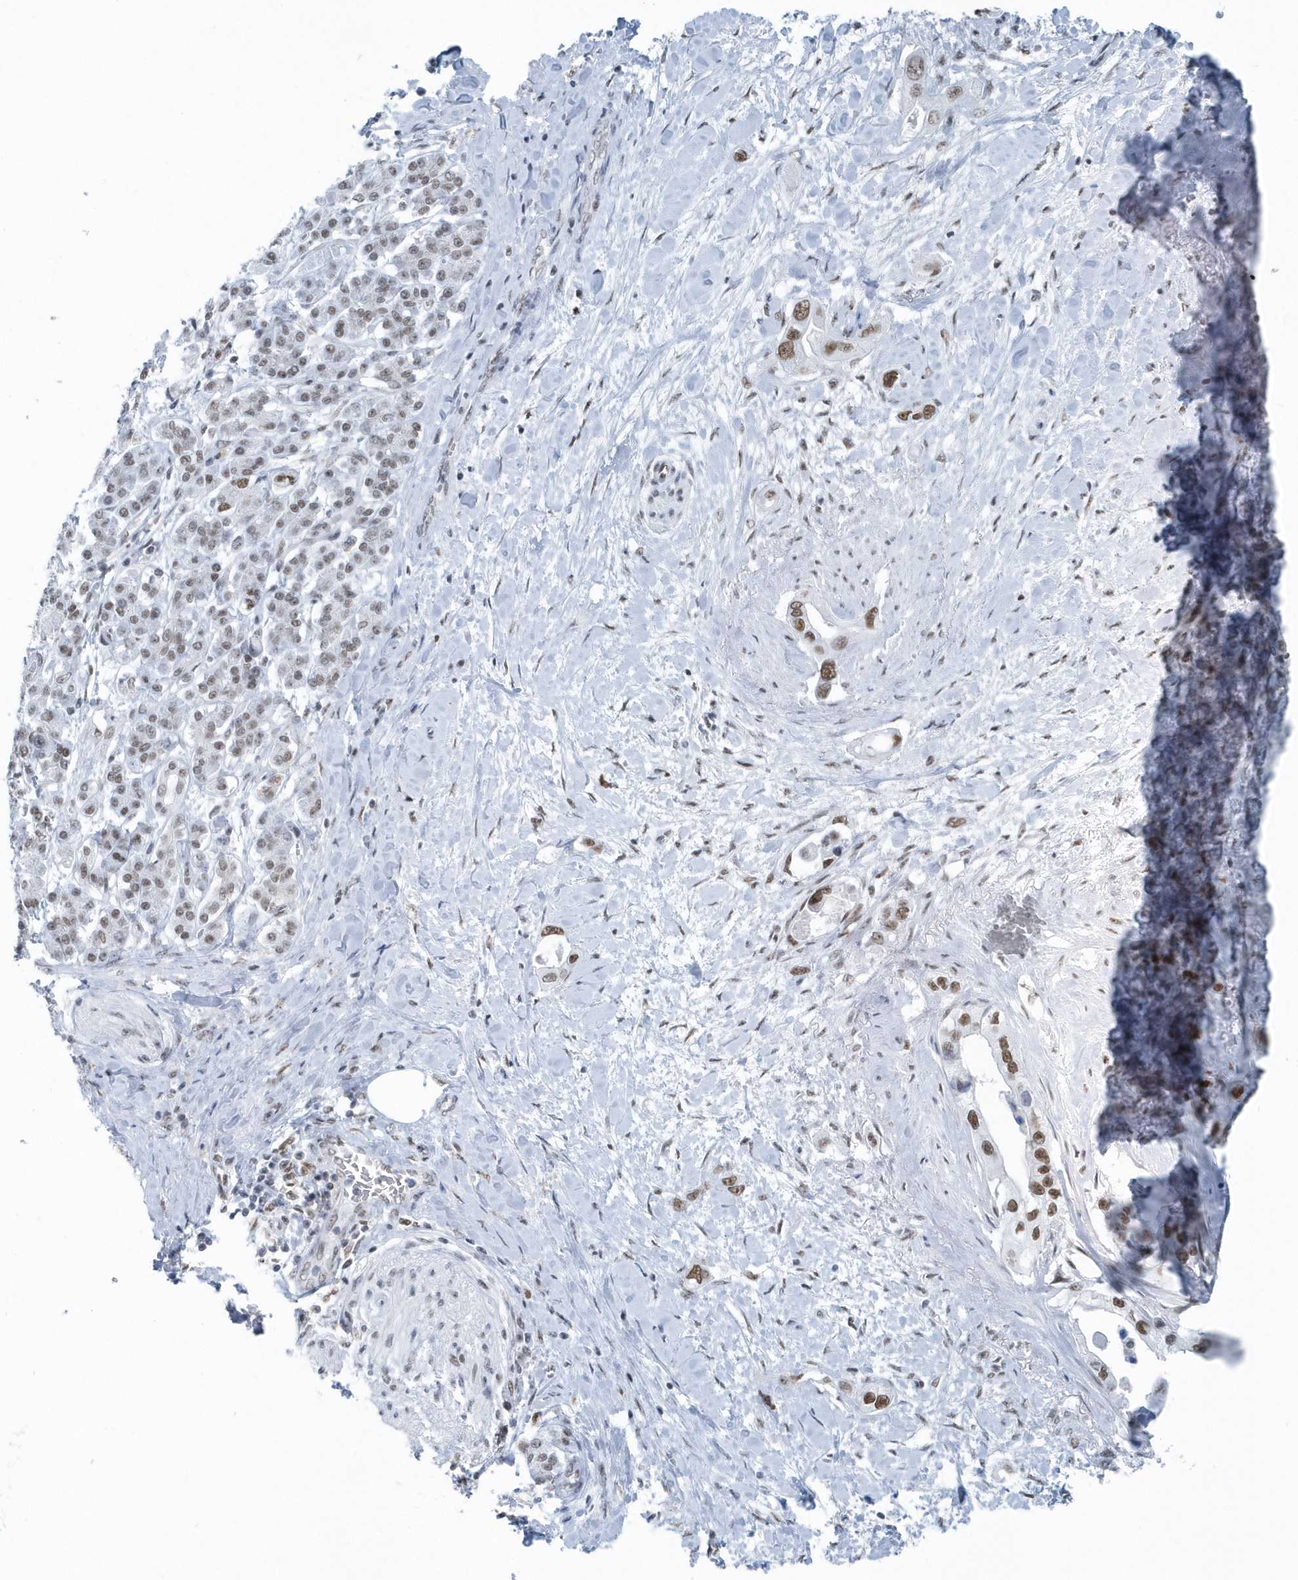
{"staining": {"intensity": "moderate", "quantity": ">75%", "location": "nuclear"}, "tissue": "pancreatic cancer", "cell_type": "Tumor cells", "image_type": "cancer", "snomed": [{"axis": "morphology", "description": "Inflammation, NOS"}, {"axis": "morphology", "description": "Adenocarcinoma, NOS"}, {"axis": "topography", "description": "Pancreas"}], "caption": "Human pancreatic cancer (adenocarcinoma) stained for a protein (brown) exhibits moderate nuclear positive staining in approximately >75% of tumor cells.", "gene": "FIP1L1", "patient": {"sex": "female", "age": 56}}